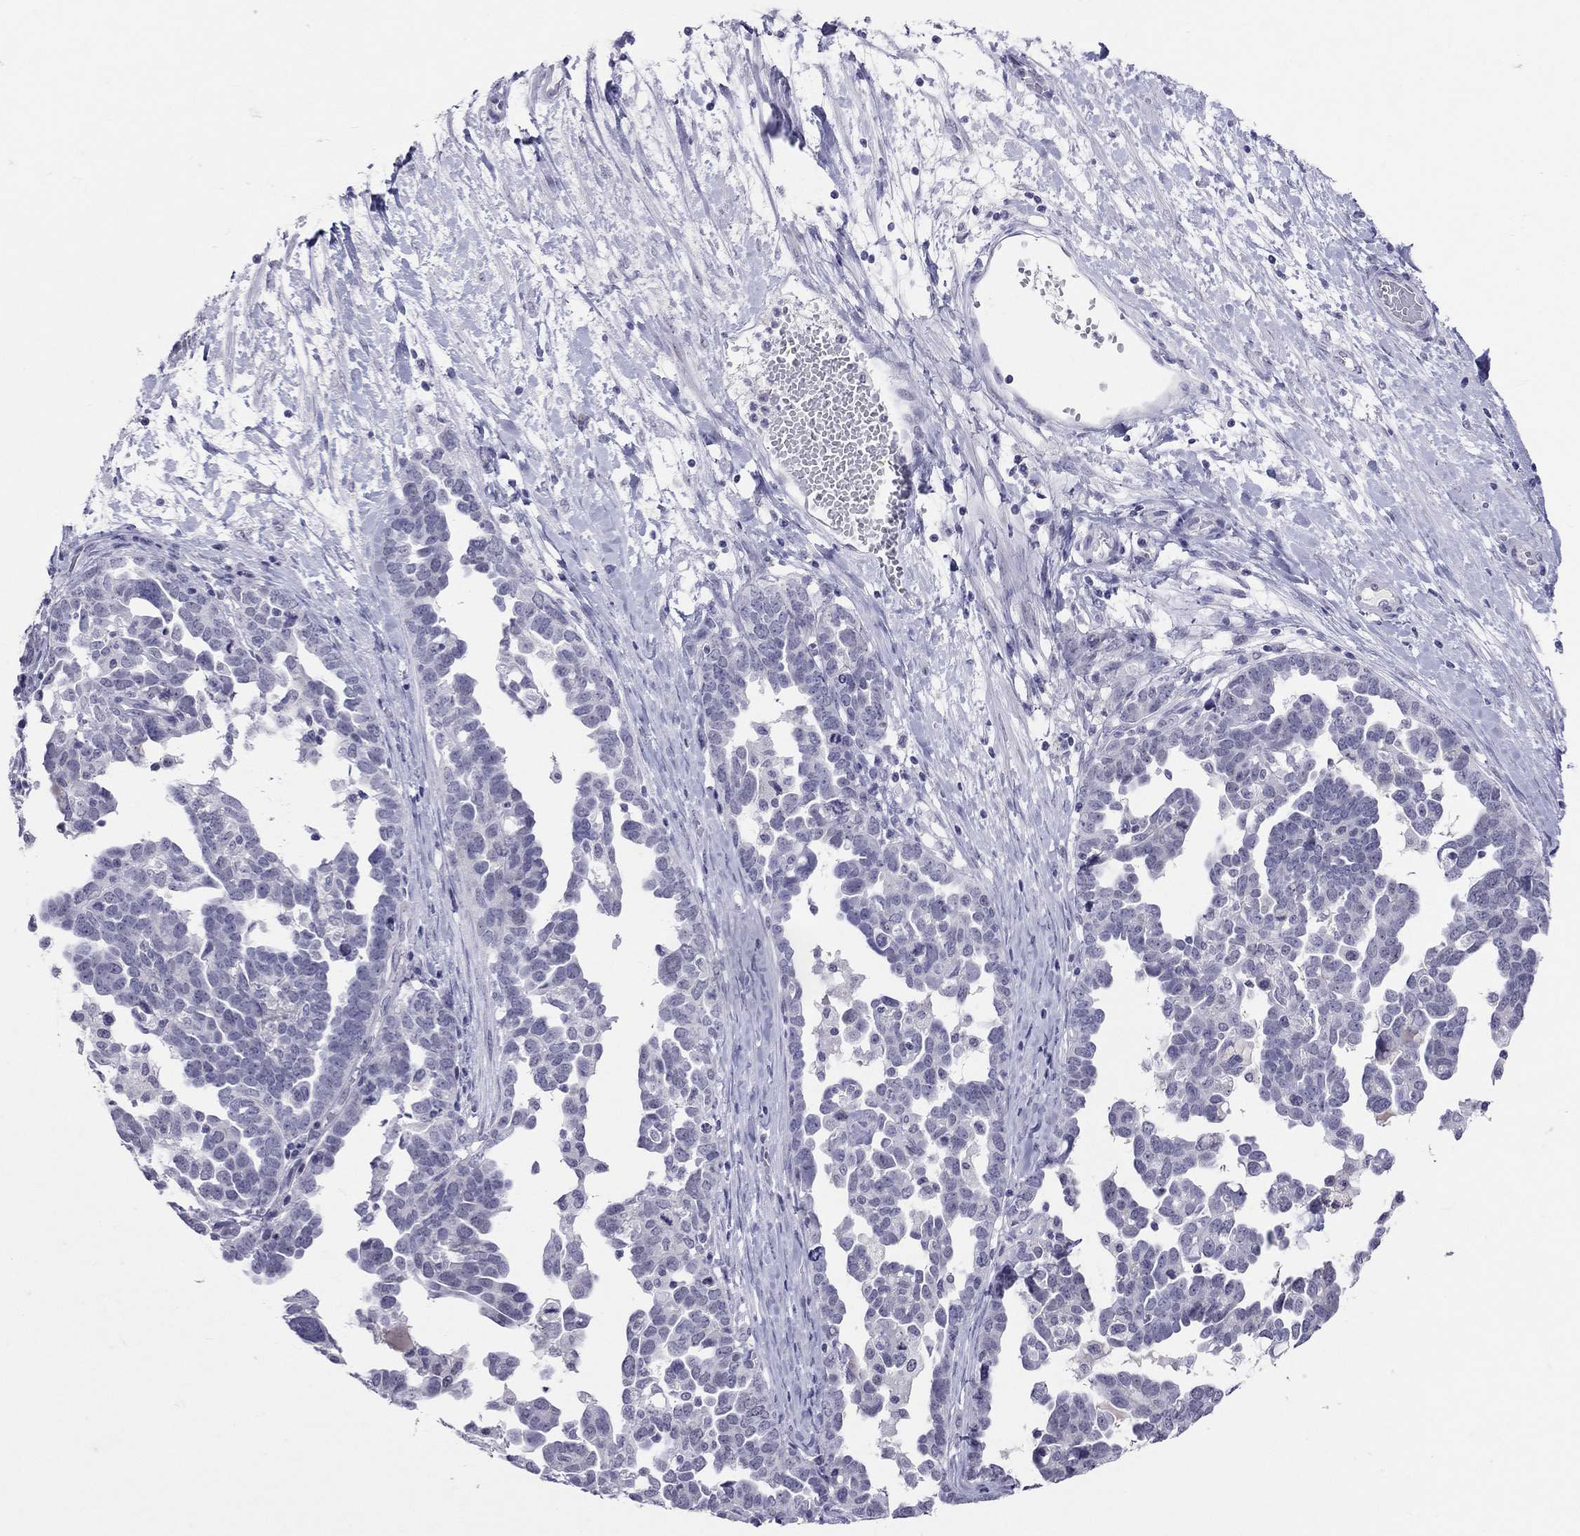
{"staining": {"intensity": "negative", "quantity": "none", "location": "none"}, "tissue": "ovarian cancer", "cell_type": "Tumor cells", "image_type": "cancer", "snomed": [{"axis": "morphology", "description": "Cystadenocarcinoma, serous, NOS"}, {"axis": "topography", "description": "Ovary"}], "caption": "A micrograph of human ovarian cancer is negative for staining in tumor cells.", "gene": "JHY", "patient": {"sex": "female", "age": 54}}